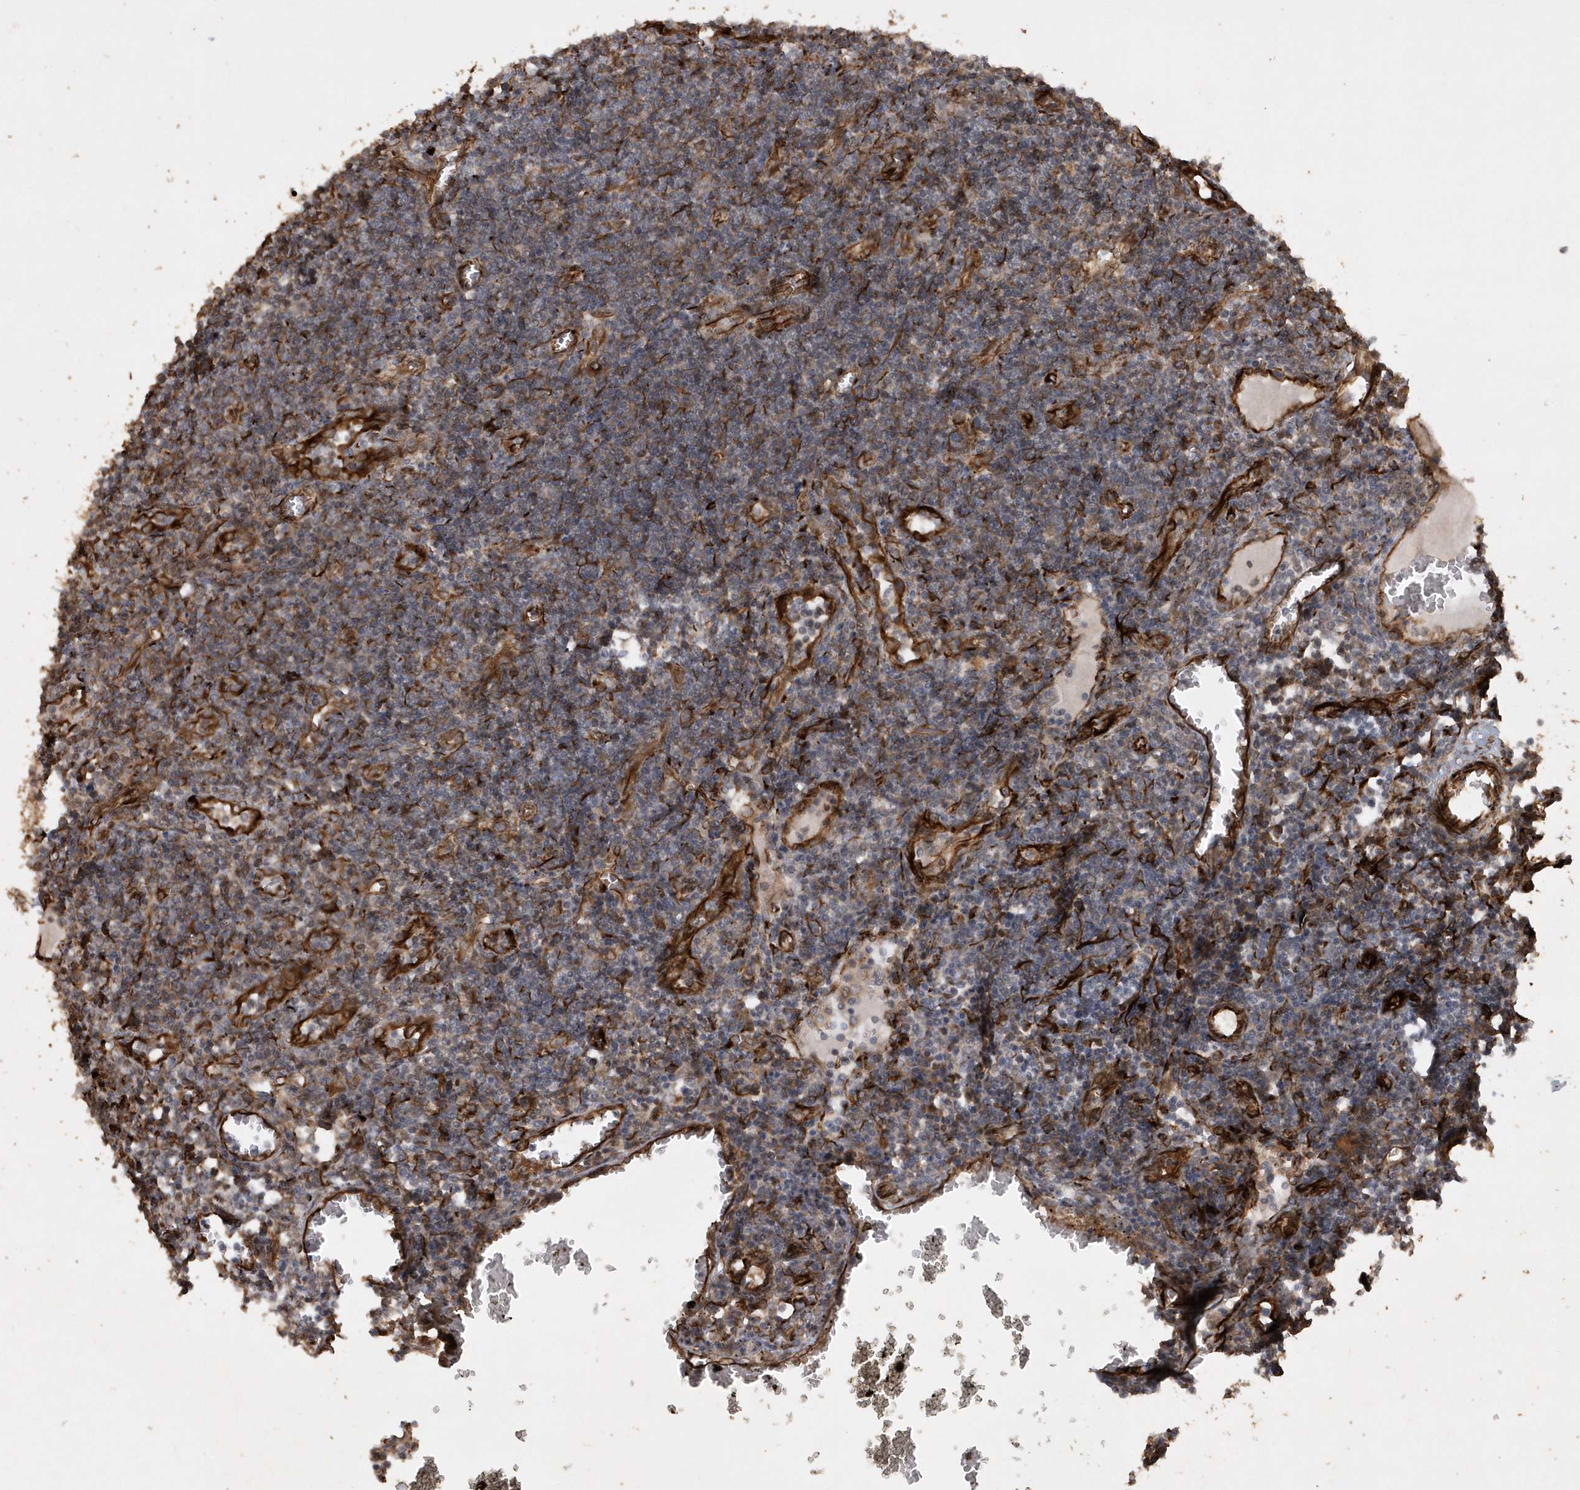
{"staining": {"intensity": "moderate", "quantity": ">75%", "location": "cytoplasmic/membranous"}, "tissue": "lymph node", "cell_type": "Germinal center cells", "image_type": "normal", "snomed": [{"axis": "morphology", "description": "Normal tissue, NOS"}, {"axis": "morphology", "description": "Malignant melanoma, Metastatic site"}, {"axis": "topography", "description": "Lymph node"}], "caption": "Lymph node stained with DAB (3,3'-diaminobenzidine) immunohistochemistry (IHC) reveals medium levels of moderate cytoplasmic/membranous expression in approximately >75% of germinal center cells. (Stains: DAB (3,3'-diaminobenzidine) in brown, nuclei in blue, Microscopy: brightfield microscopy at high magnification).", "gene": "AVPI1", "patient": {"sex": "male", "age": 41}}